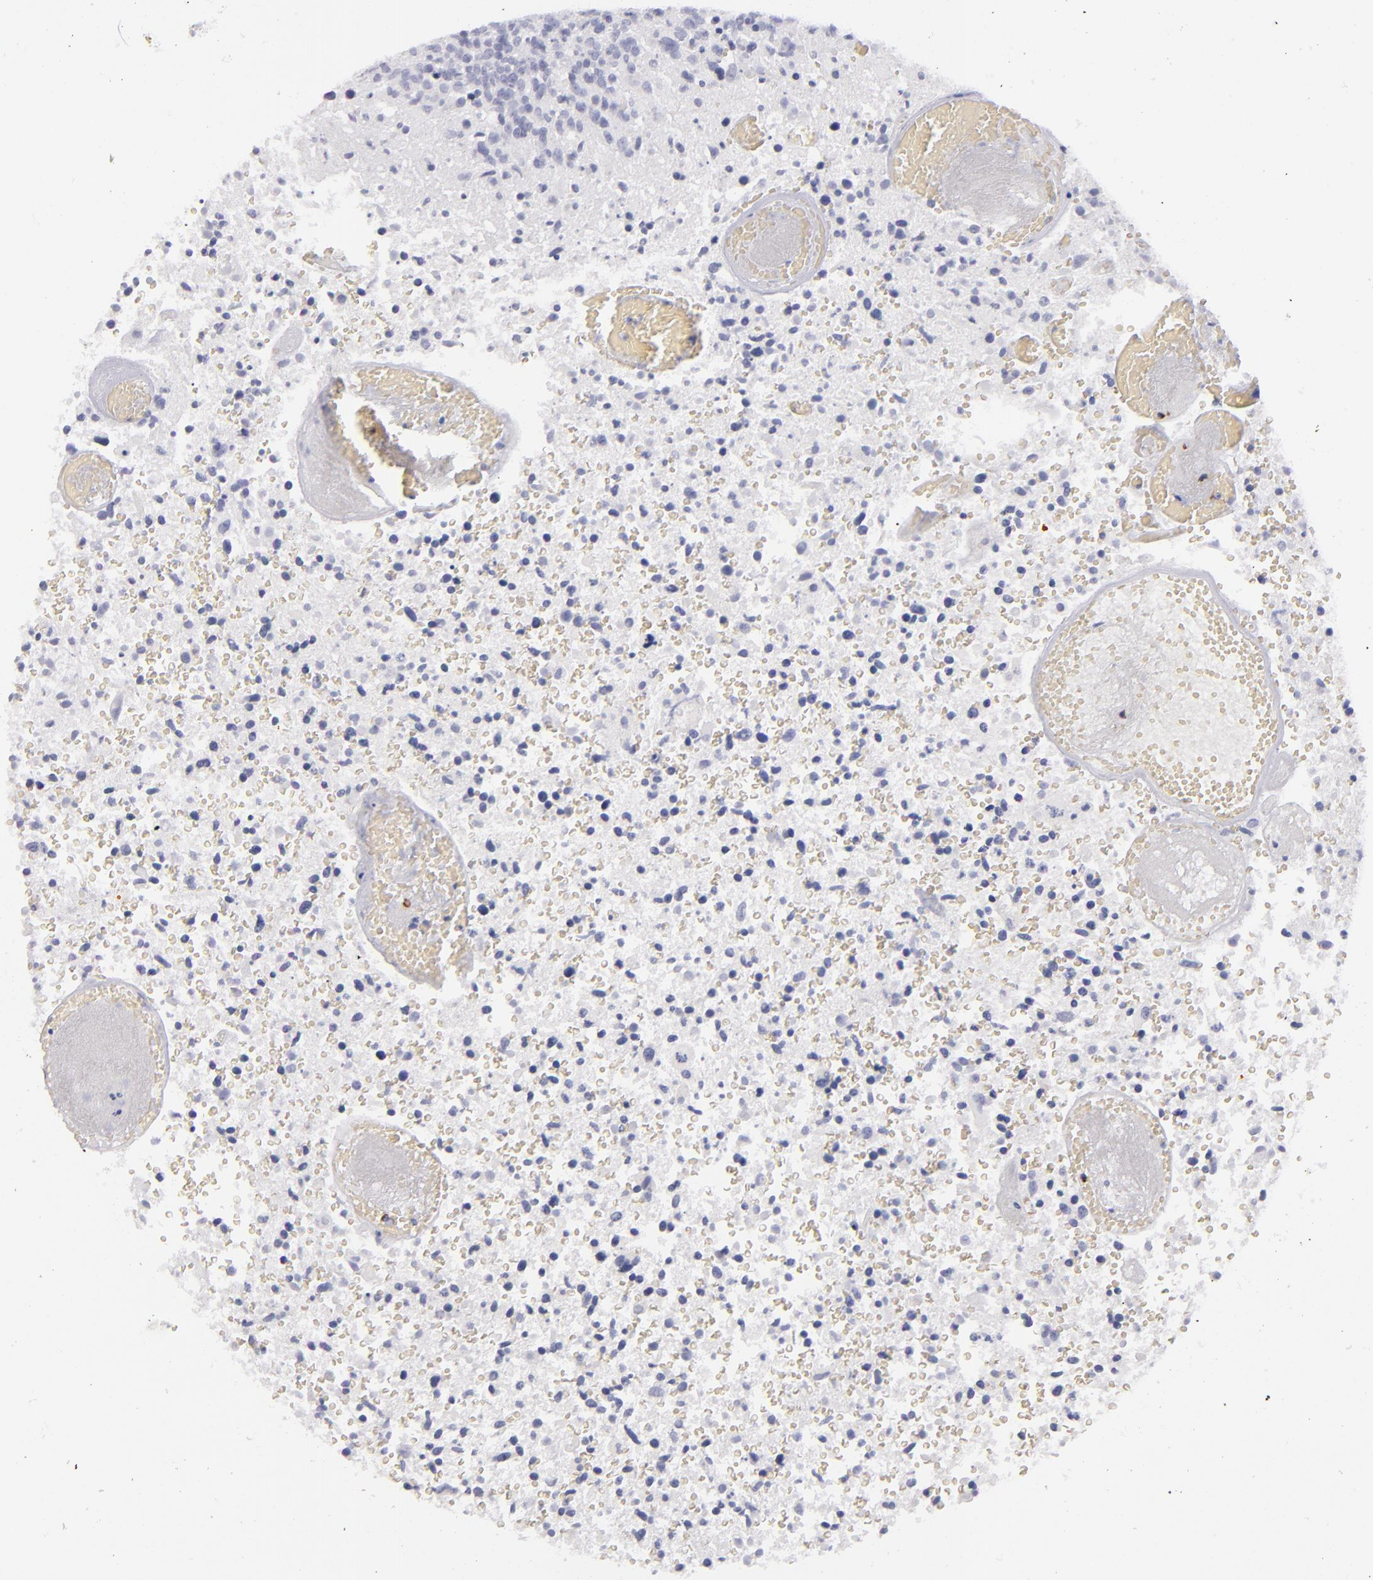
{"staining": {"intensity": "negative", "quantity": "none", "location": "none"}, "tissue": "glioma", "cell_type": "Tumor cells", "image_type": "cancer", "snomed": [{"axis": "morphology", "description": "Glioma, malignant, High grade"}, {"axis": "topography", "description": "Brain"}], "caption": "High magnification brightfield microscopy of high-grade glioma (malignant) stained with DAB (3,3'-diaminobenzidine) (brown) and counterstained with hematoxylin (blue): tumor cells show no significant positivity. Brightfield microscopy of IHC stained with DAB (brown) and hematoxylin (blue), captured at high magnification.", "gene": "CD22", "patient": {"sex": "male", "age": 72}}